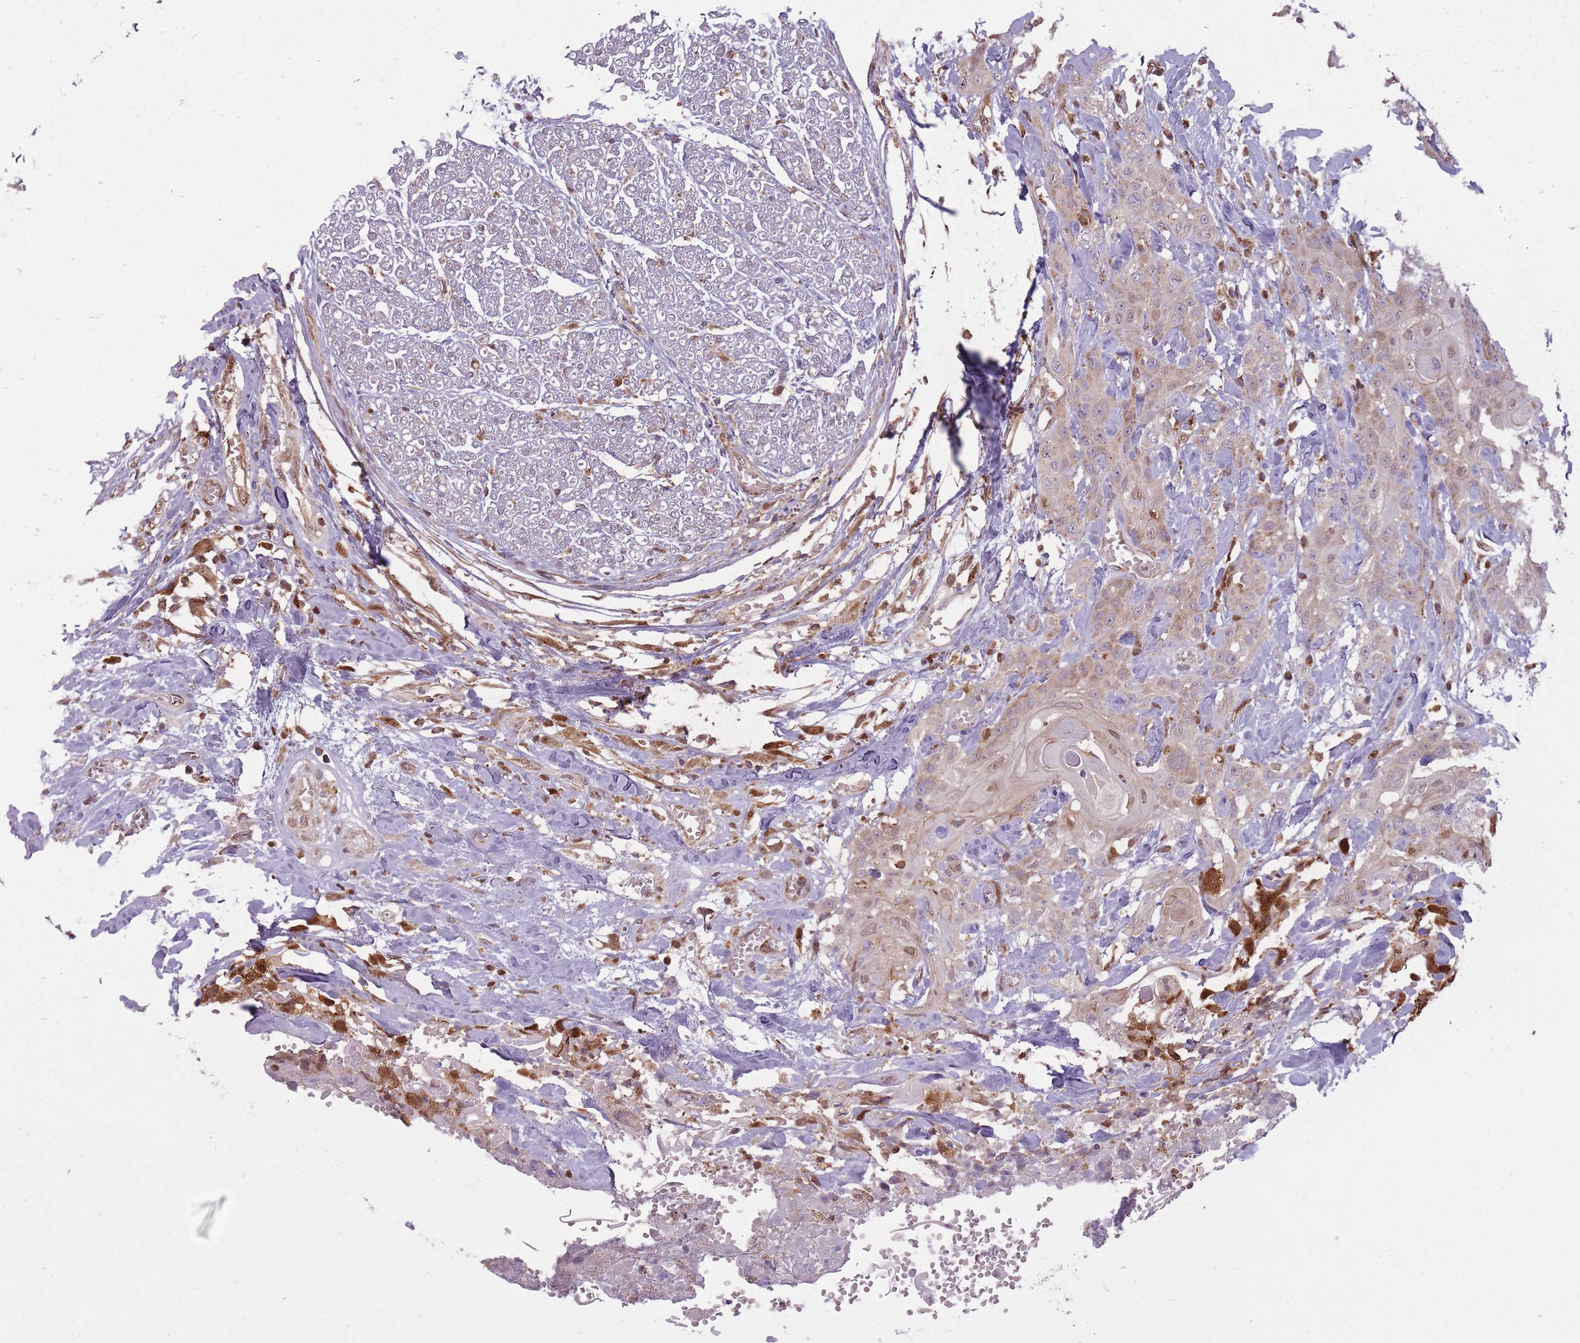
{"staining": {"intensity": "weak", "quantity": "25%-75%", "location": "cytoplasmic/membranous"}, "tissue": "head and neck cancer", "cell_type": "Tumor cells", "image_type": "cancer", "snomed": [{"axis": "morphology", "description": "Squamous cell carcinoma, NOS"}, {"axis": "topography", "description": "Head-Neck"}], "caption": "Human head and neck cancer (squamous cell carcinoma) stained for a protein (brown) demonstrates weak cytoplasmic/membranous positive expression in about 25%-75% of tumor cells.", "gene": "LGALS9", "patient": {"sex": "female", "age": 43}}